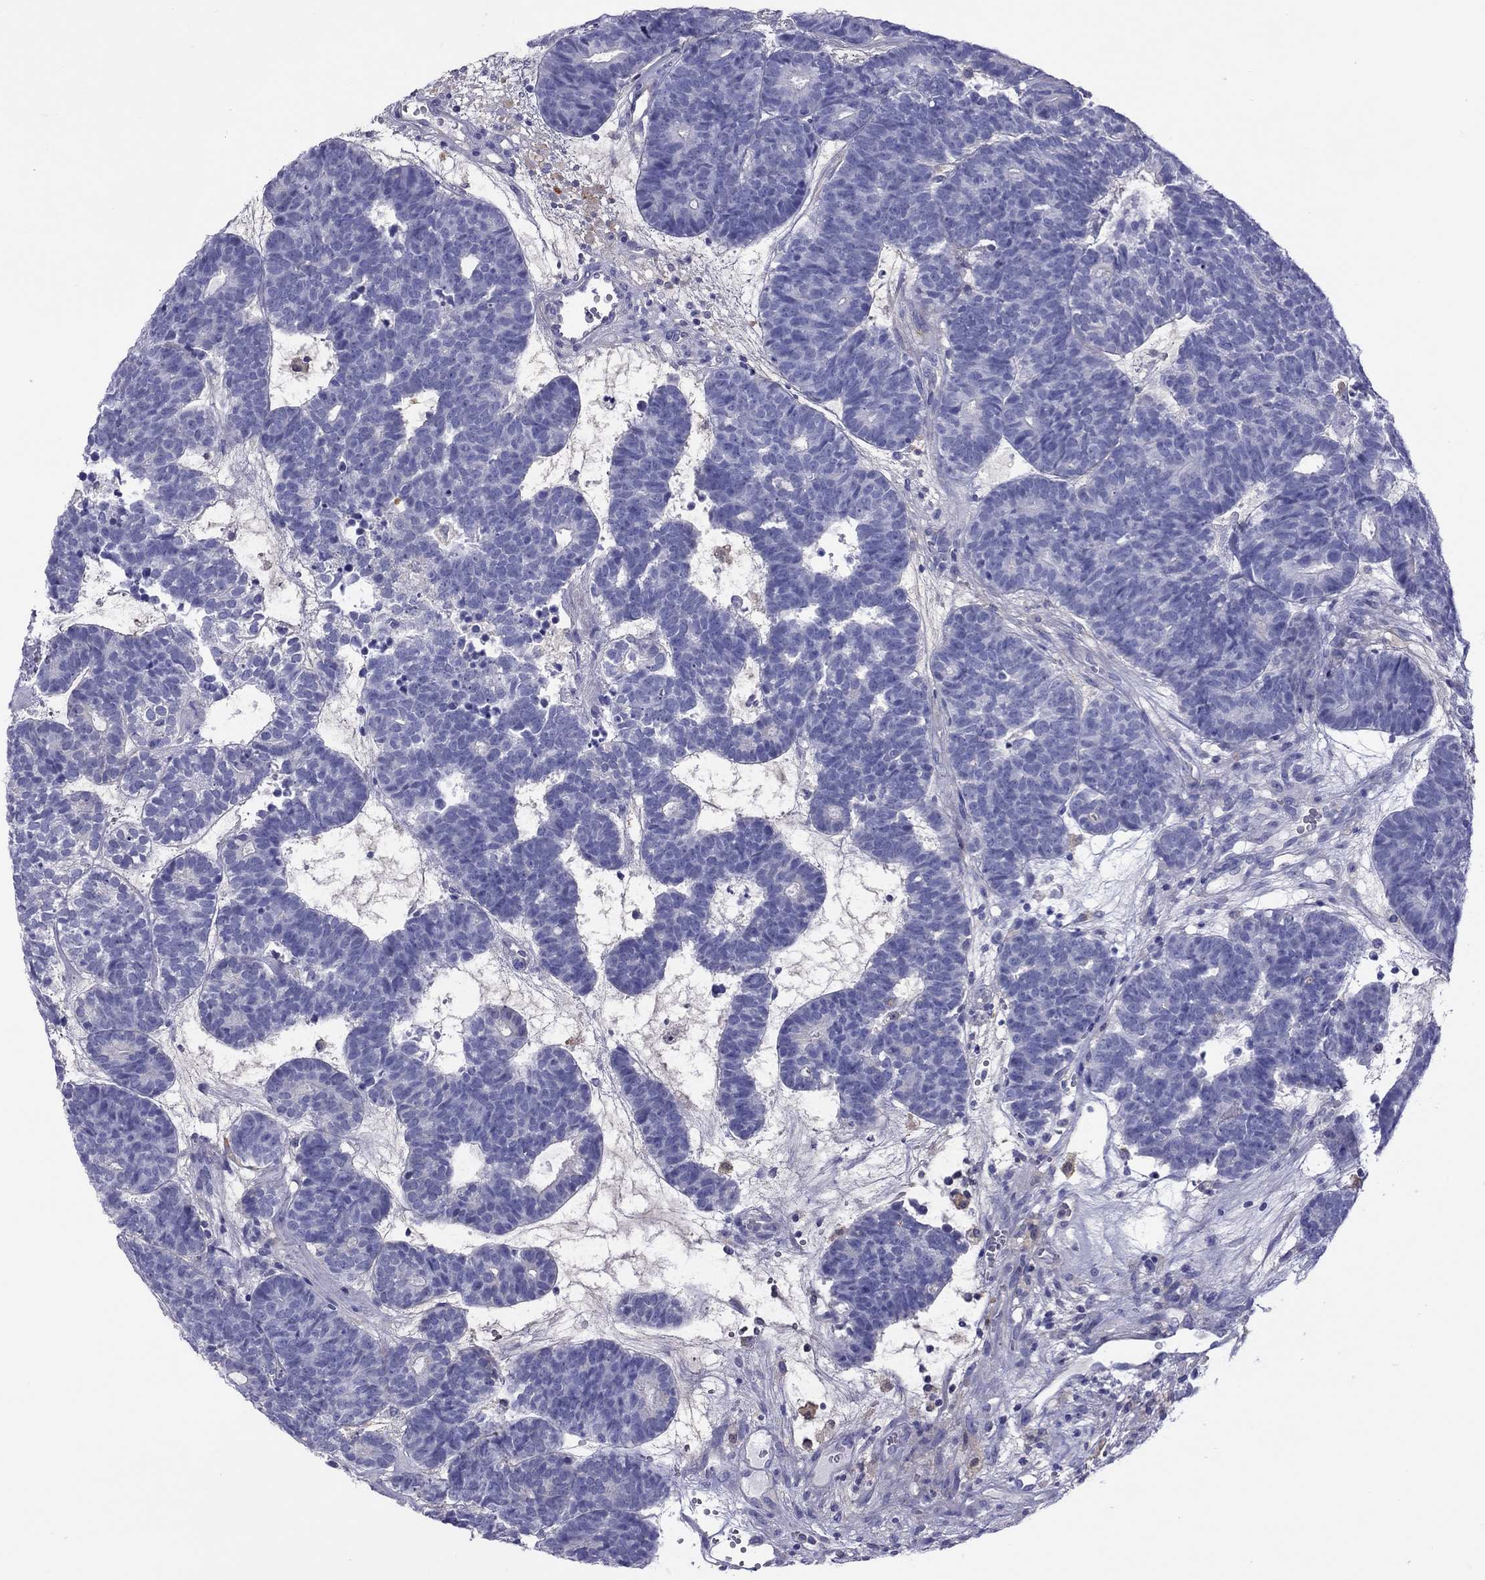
{"staining": {"intensity": "negative", "quantity": "none", "location": "none"}, "tissue": "head and neck cancer", "cell_type": "Tumor cells", "image_type": "cancer", "snomed": [{"axis": "morphology", "description": "Adenocarcinoma, NOS"}, {"axis": "topography", "description": "Head-Neck"}], "caption": "The micrograph reveals no staining of tumor cells in adenocarcinoma (head and neck). (Immunohistochemistry, brightfield microscopy, high magnification).", "gene": "ALOX15B", "patient": {"sex": "female", "age": 81}}